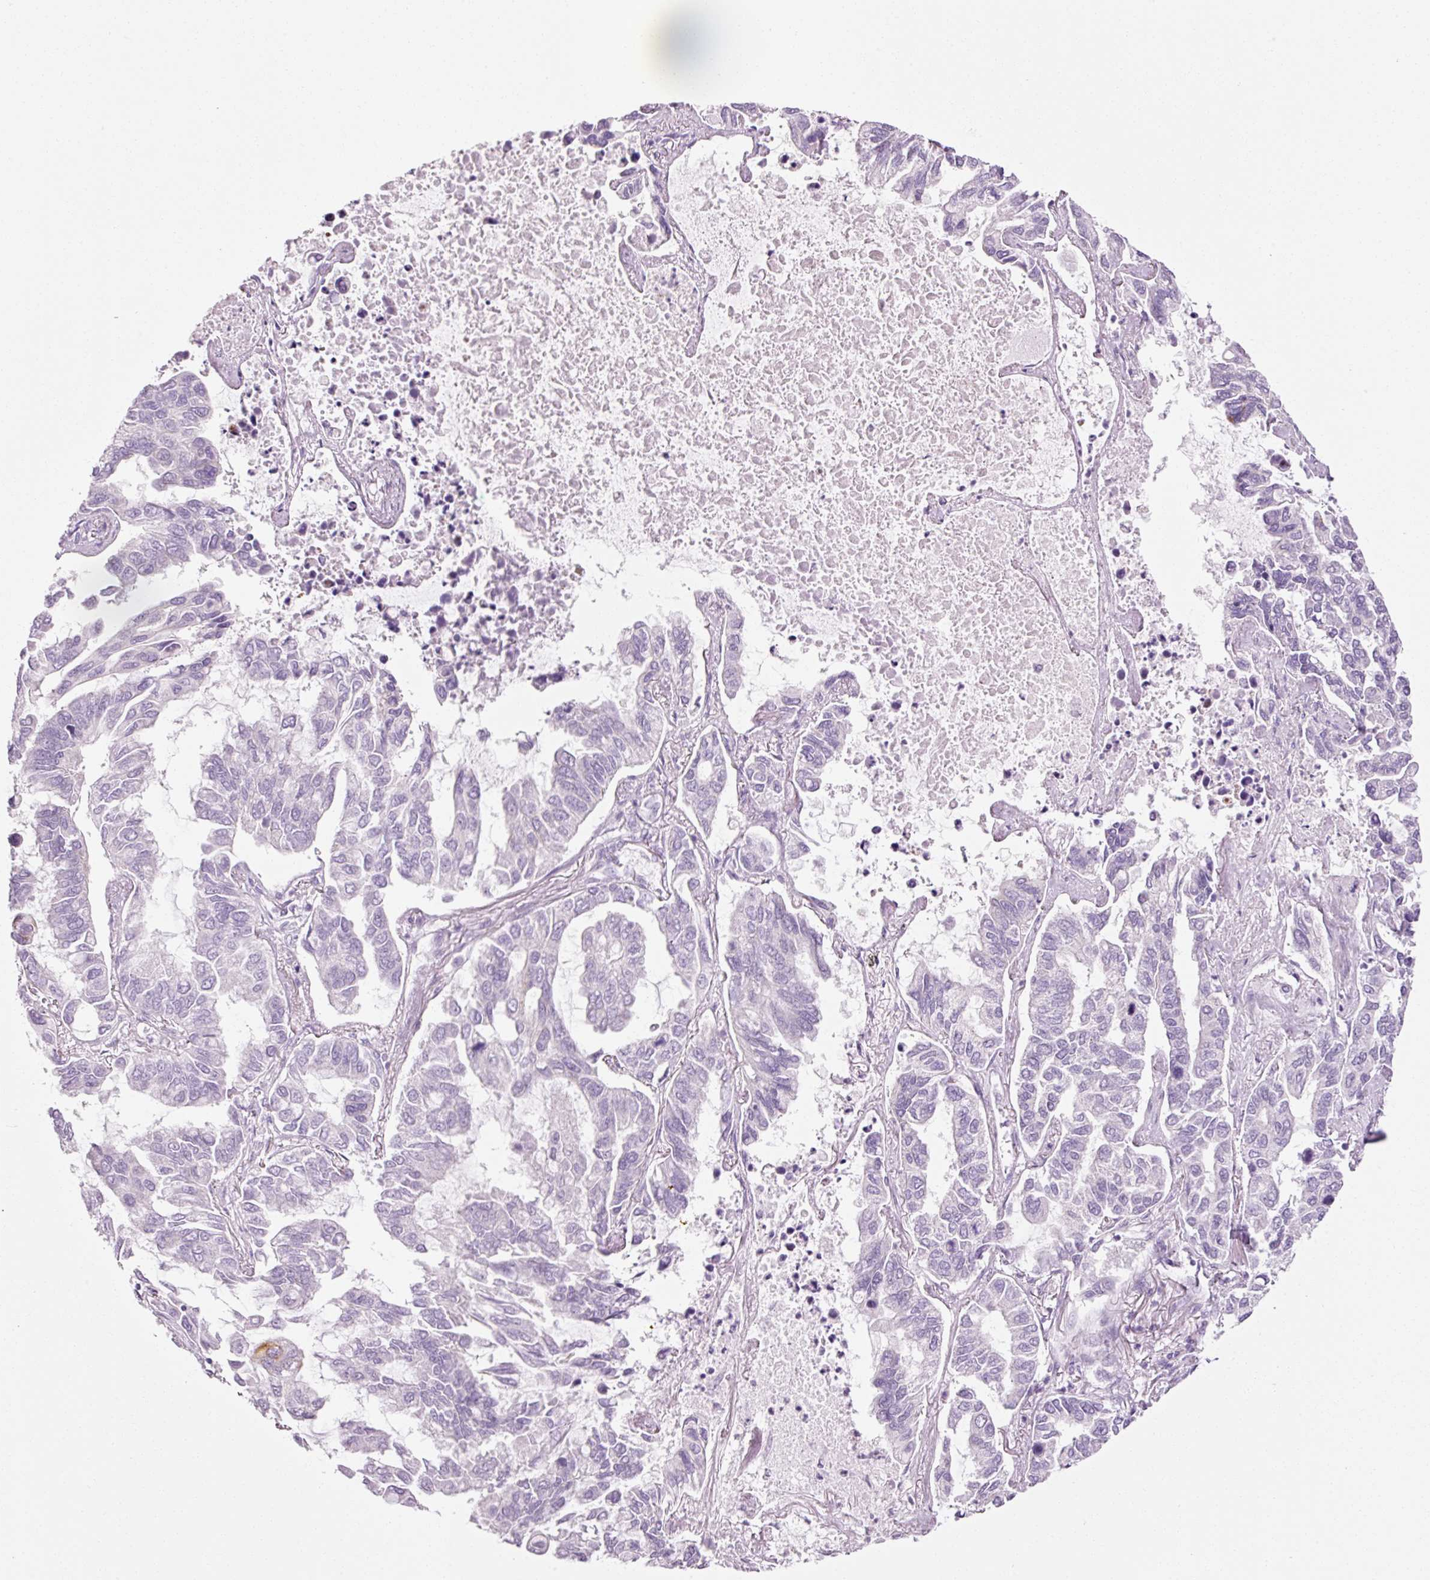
{"staining": {"intensity": "negative", "quantity": "none", "location": "none"}, "tissue": "lung cancer", "cell_type": "Tumor cells", "image_type": "cancer", "snomed": [{"axis": "morphology", "description": "Adenocarcinoma, NOS"}, {"axis": "topography", "description": "Lung"}], "caption": "There is no significant positivity in tumor cells of adenocarcinoma (lung).", "gene": "ANKRD20A1", "patient": {"sex": "male", "age": 64}}